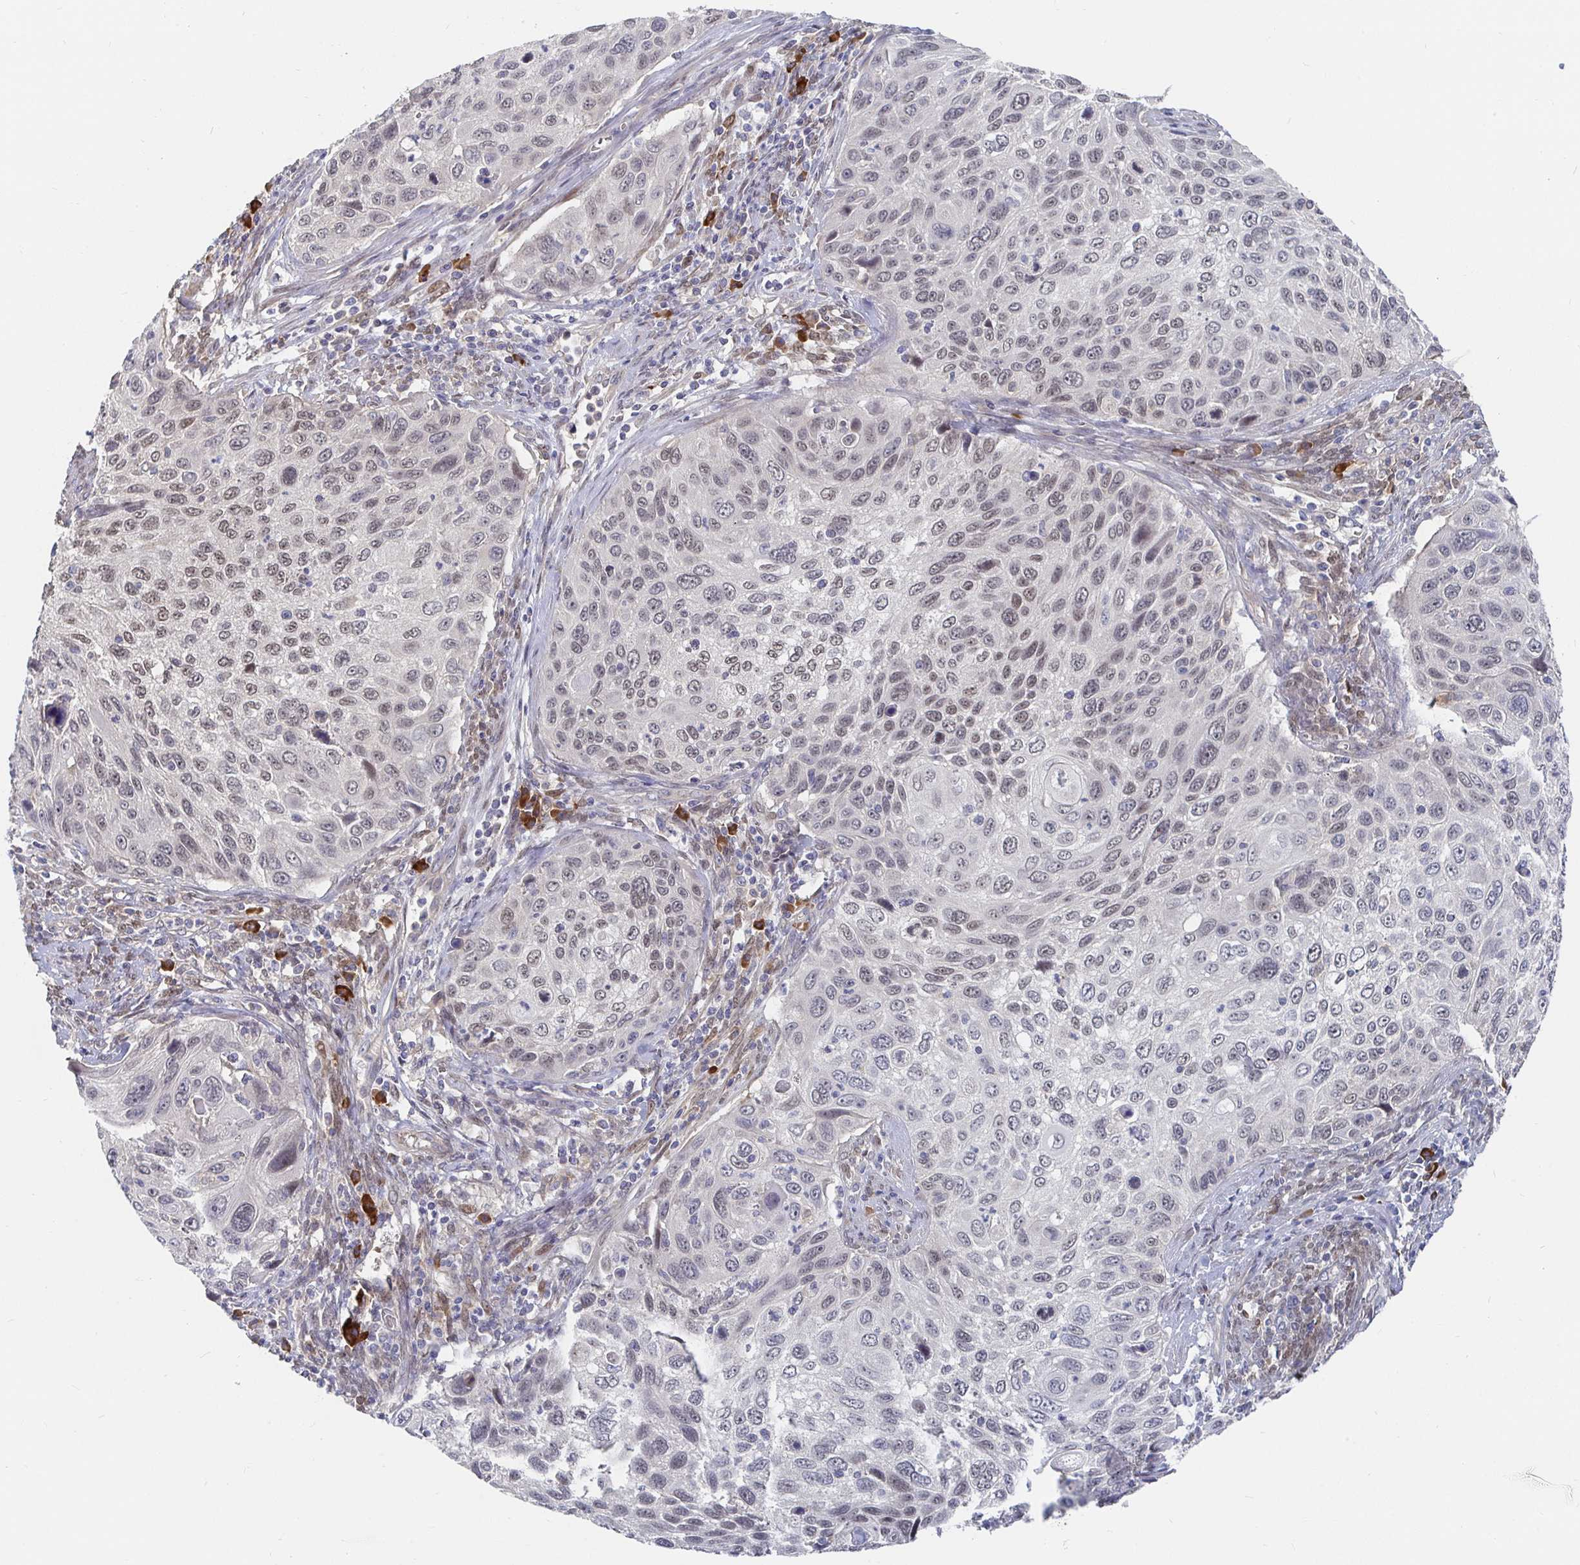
{"staining": {"intensity": "weak", "quantity": "25%-75%", "location": "nuclear"}, "tissue": "cervical cancer", "cell_type": "Tumor cells", "image_type": "cancer", "snomed": [{"axis": "morphology", "description": "Squamous cell carcinoma, NOS"}, {"axis": "topography", "description": "Cervix"}], "caption": "Squamous cell carcinoma (cervical) stained with a brown dye displays weak nuclear positive staining in approximately 25%-75% of tumor cells.", "gene": "MEIS1", "patient": {"sex": "female", "age": 70}}